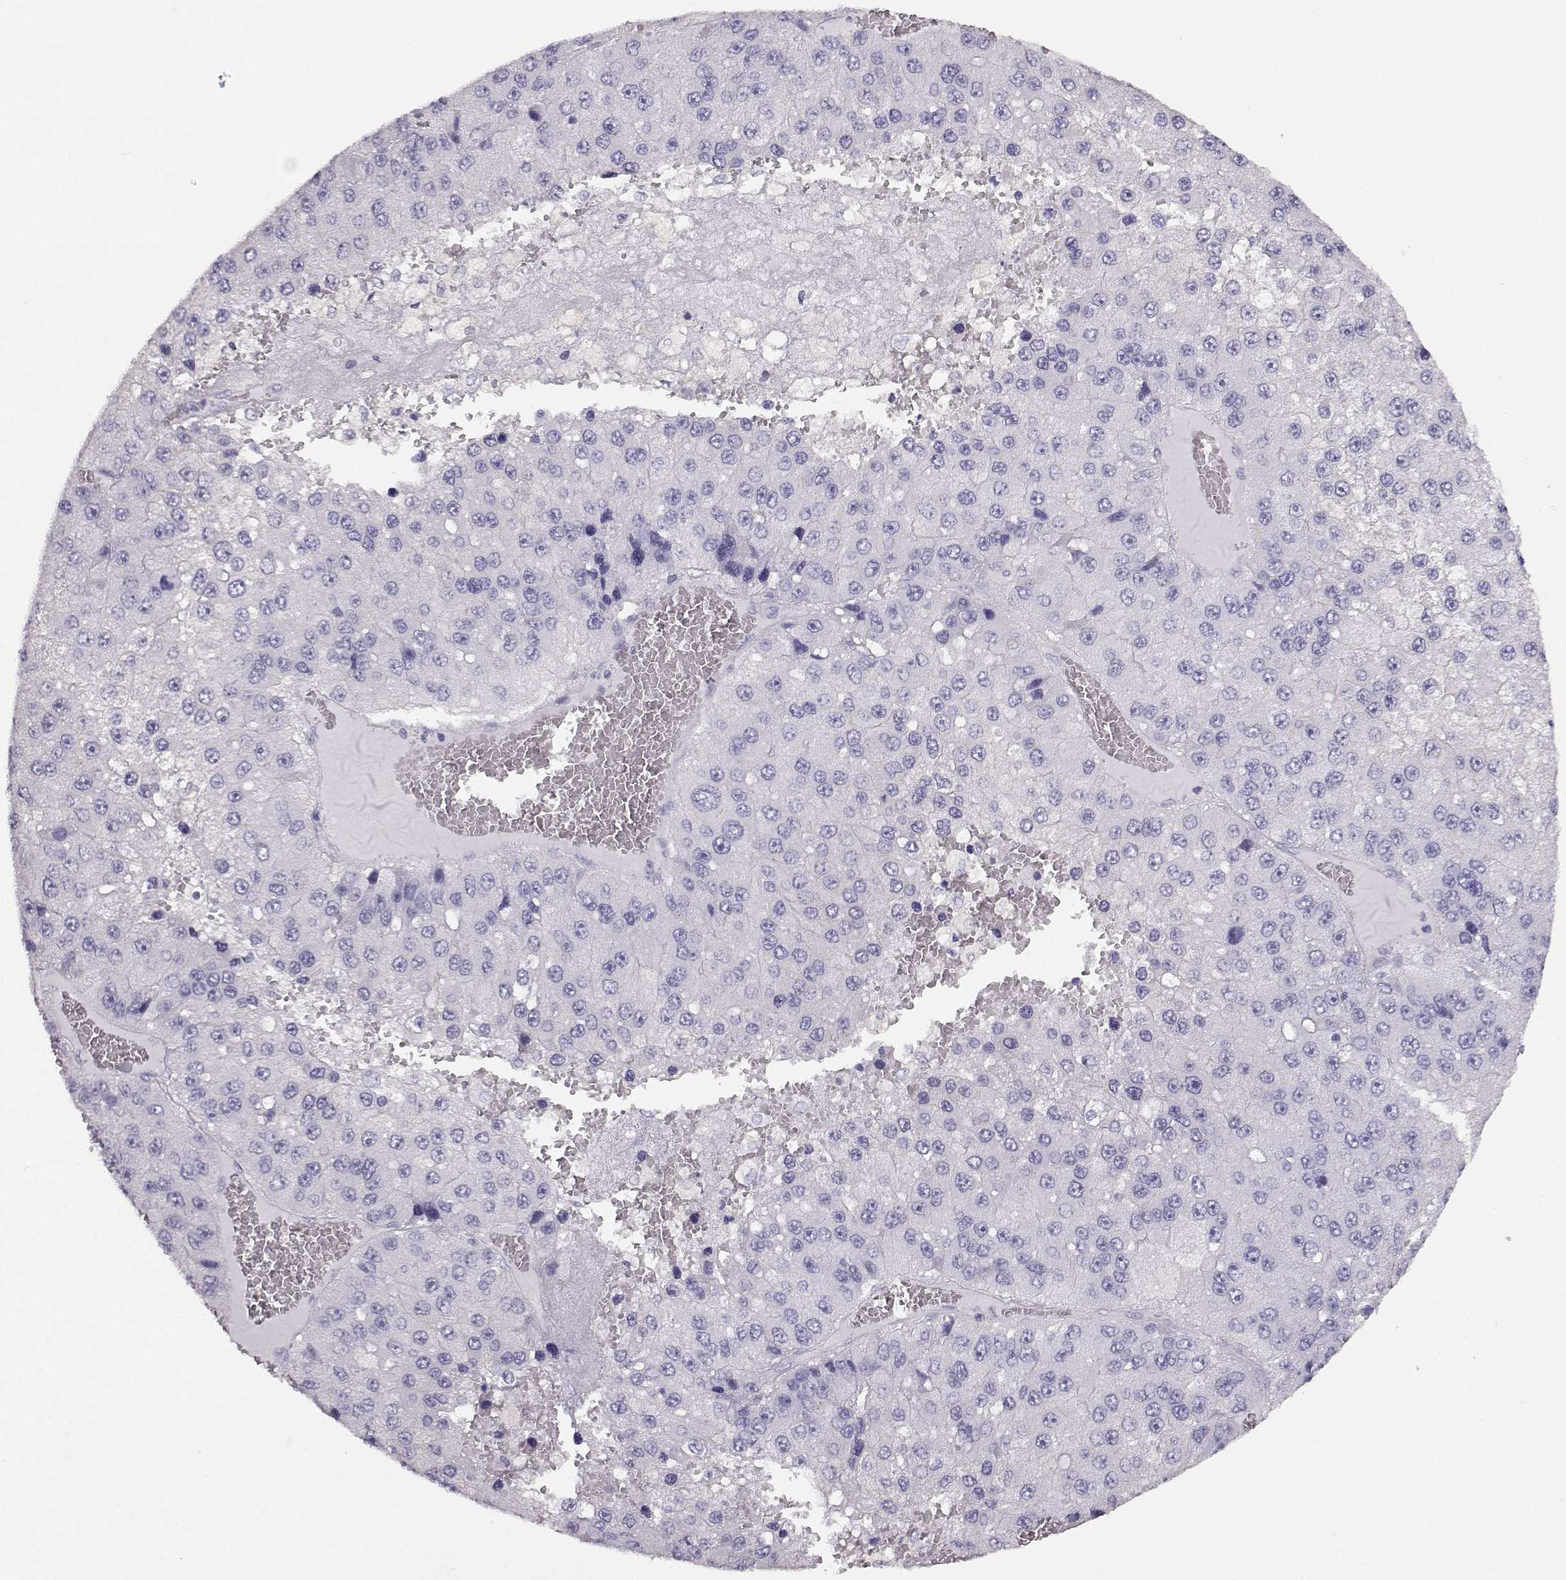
{"staining": {"intensity": "negative", "quantity": "none", "location": "none"}, "tissue": "liver cancer", "cell_type": "Tumor cells", "image_type": "cancer", "snomed": [{"axis": "morphology", "description": "Carcinoma, Hepatocellular, NOS"}, {"axis": "topography", "description": "Liver"}], "caption": "This is a image of immunohistochemistry (IHC) staining of hepatocellular carcinoma (liver), which shows no expression in tumor cells. (DAB (3,3'-diaminobenzidine) IHC with hematoxylin counter stain).", "gene": "NDRG4", "patient": {"sex": "female", "age": 73}}